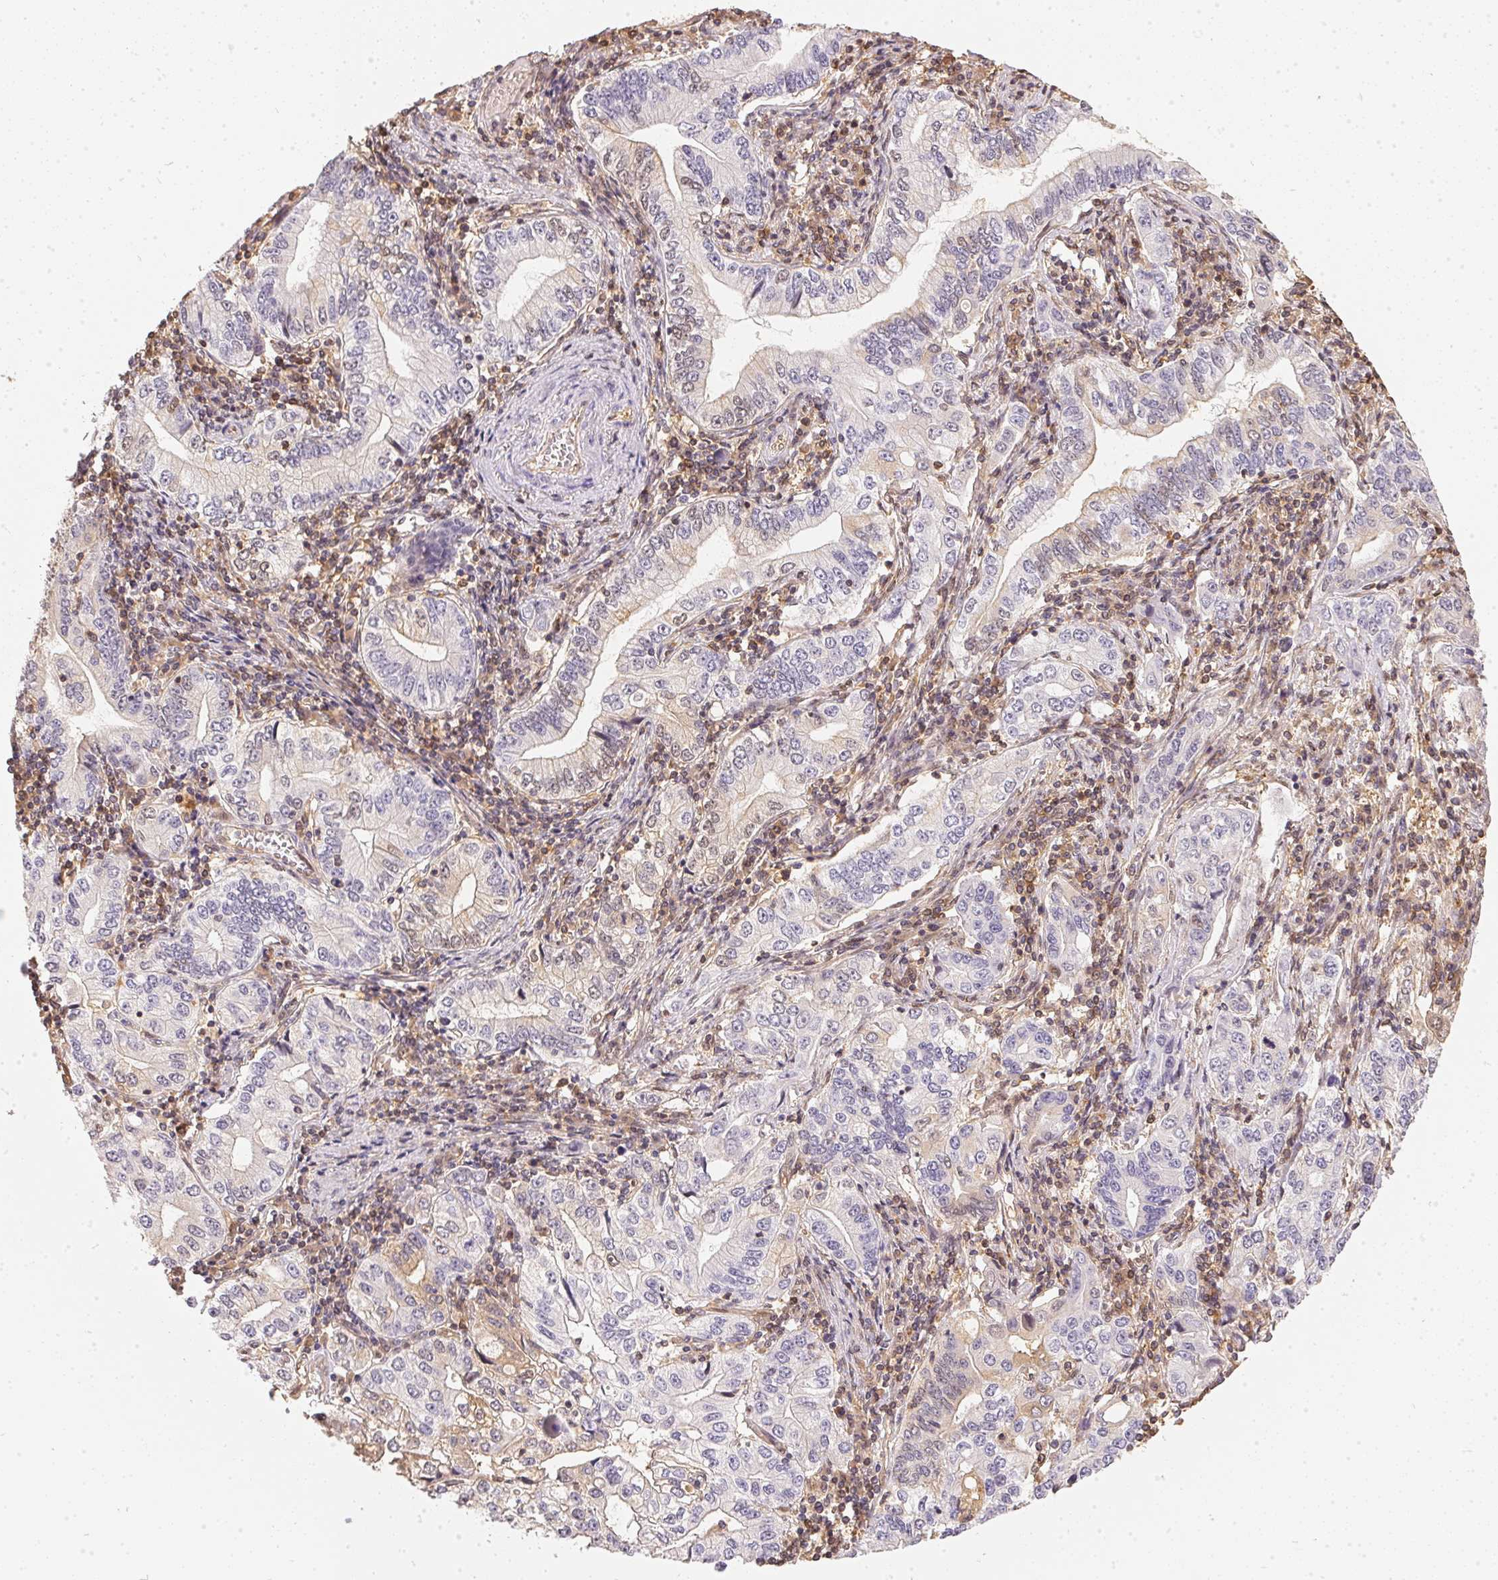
{"staining": {"intensity": "weak", "quantity": "<25%", "location": "cytoplasmic/membranous"}, "tissue": "stomach cancer", "cell_type": "Tumor cells", "image_type": "cancer", "snomed": [{"axis": "morphology", "description": "Adenocarcinoma, NOS"}, {"axis": "topography", "description": "Stomach, lower"}], "caption": "A micrograph of adenocarcinoma (stomach) stained for a protein shows no brown staining in tumor cells.", "gene": "BLMH", "patient": {"sex": "female", "age": 72}}